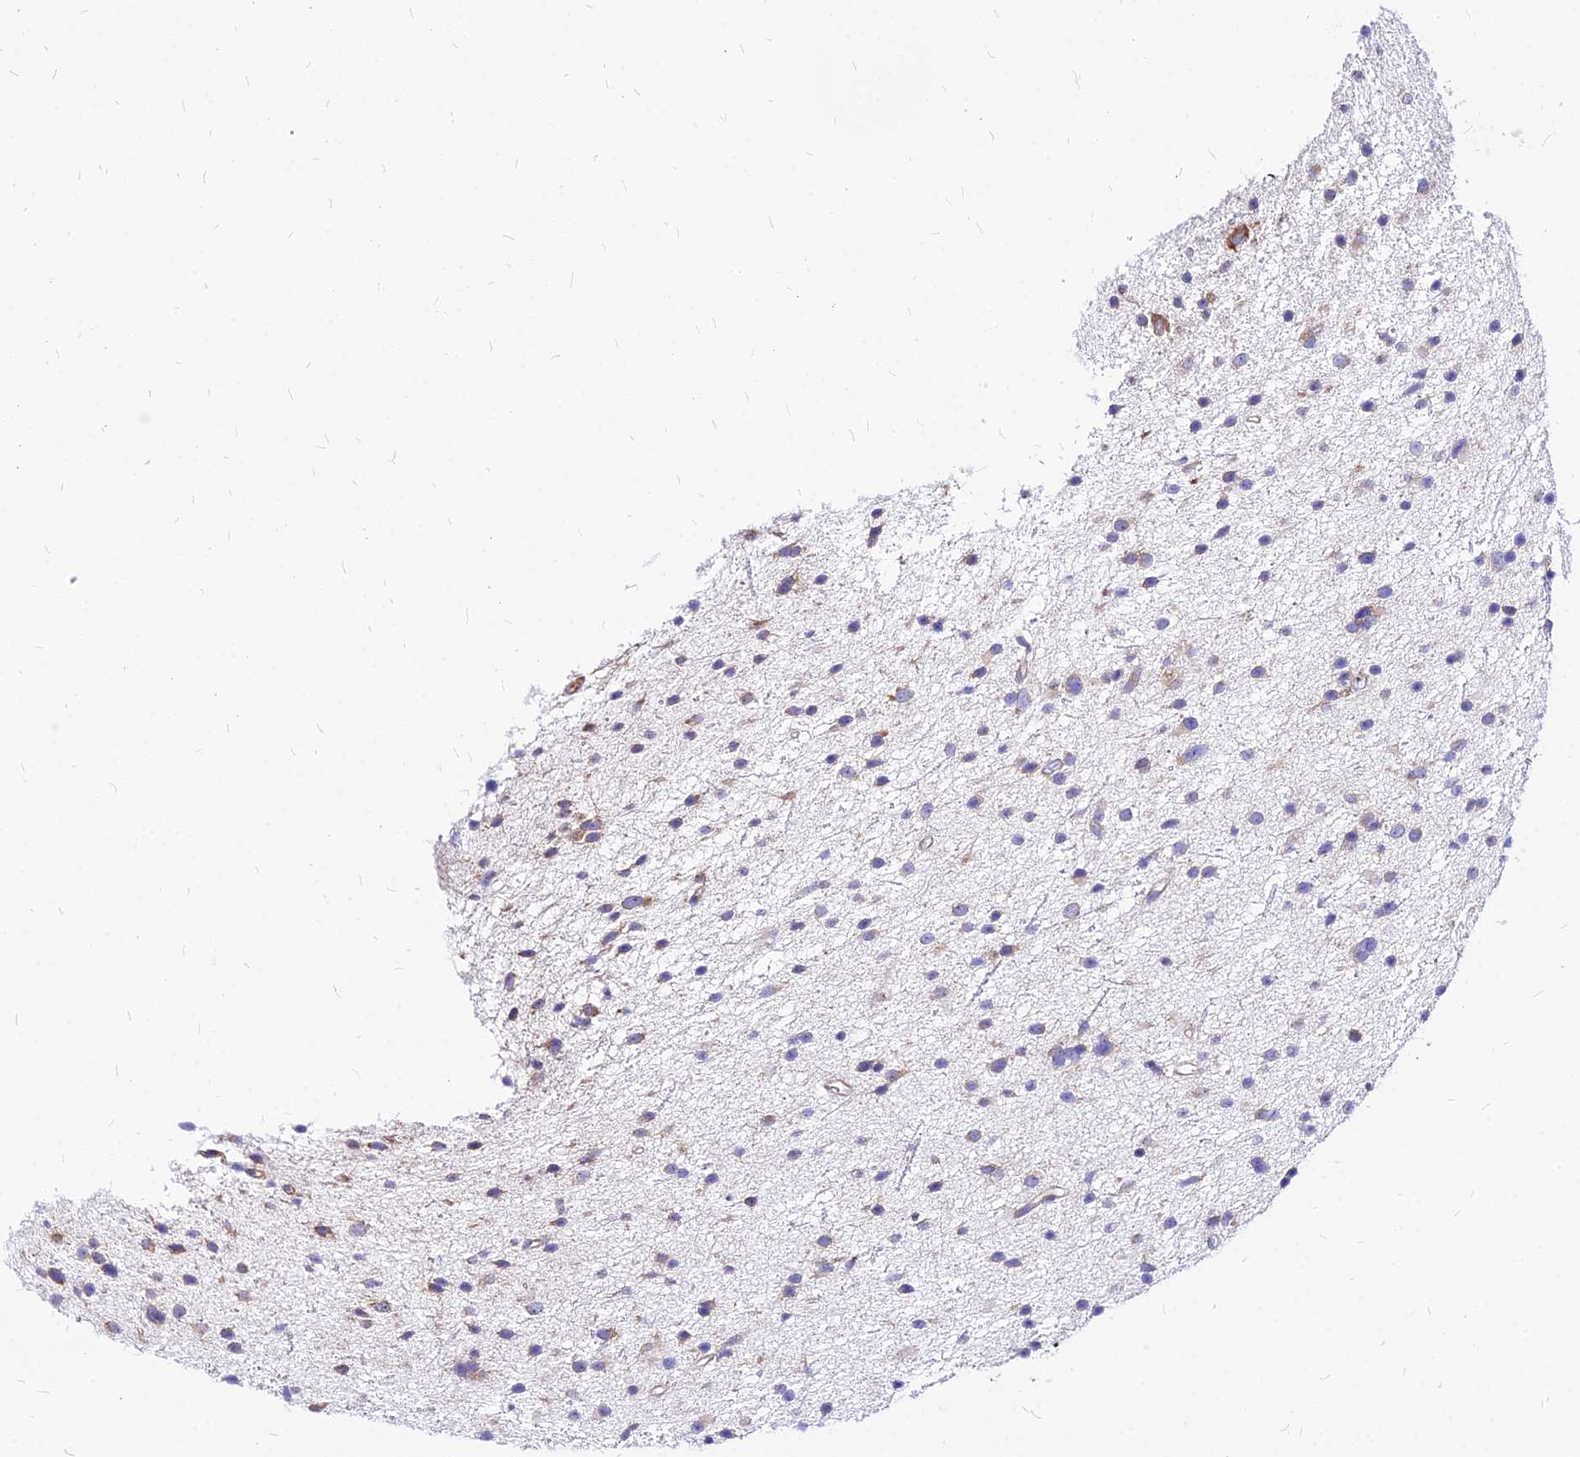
{"staining": {"intensity": "weak", "quantity": "<25%", "location": "cytoplasmic/membranous"}, "tissue": "glioma", "cell_type": "Tumor cells", "image_type": "cancer", "snomed": [{"axis": "morphology", "description": "Glioma, malignant, Low grade"}, {"axis": "topography", "description": "Cerebral cortex"}], "caption": "High magnification brightfield microscopy of glioma stained with DAB (3,3'-diaminobenzidine) (brown) and counterstained with hematoxylin (blue): tumor cells show no significant staining.", "gene": "RPL19", "patient": {"sex": "female", "age": 39}}